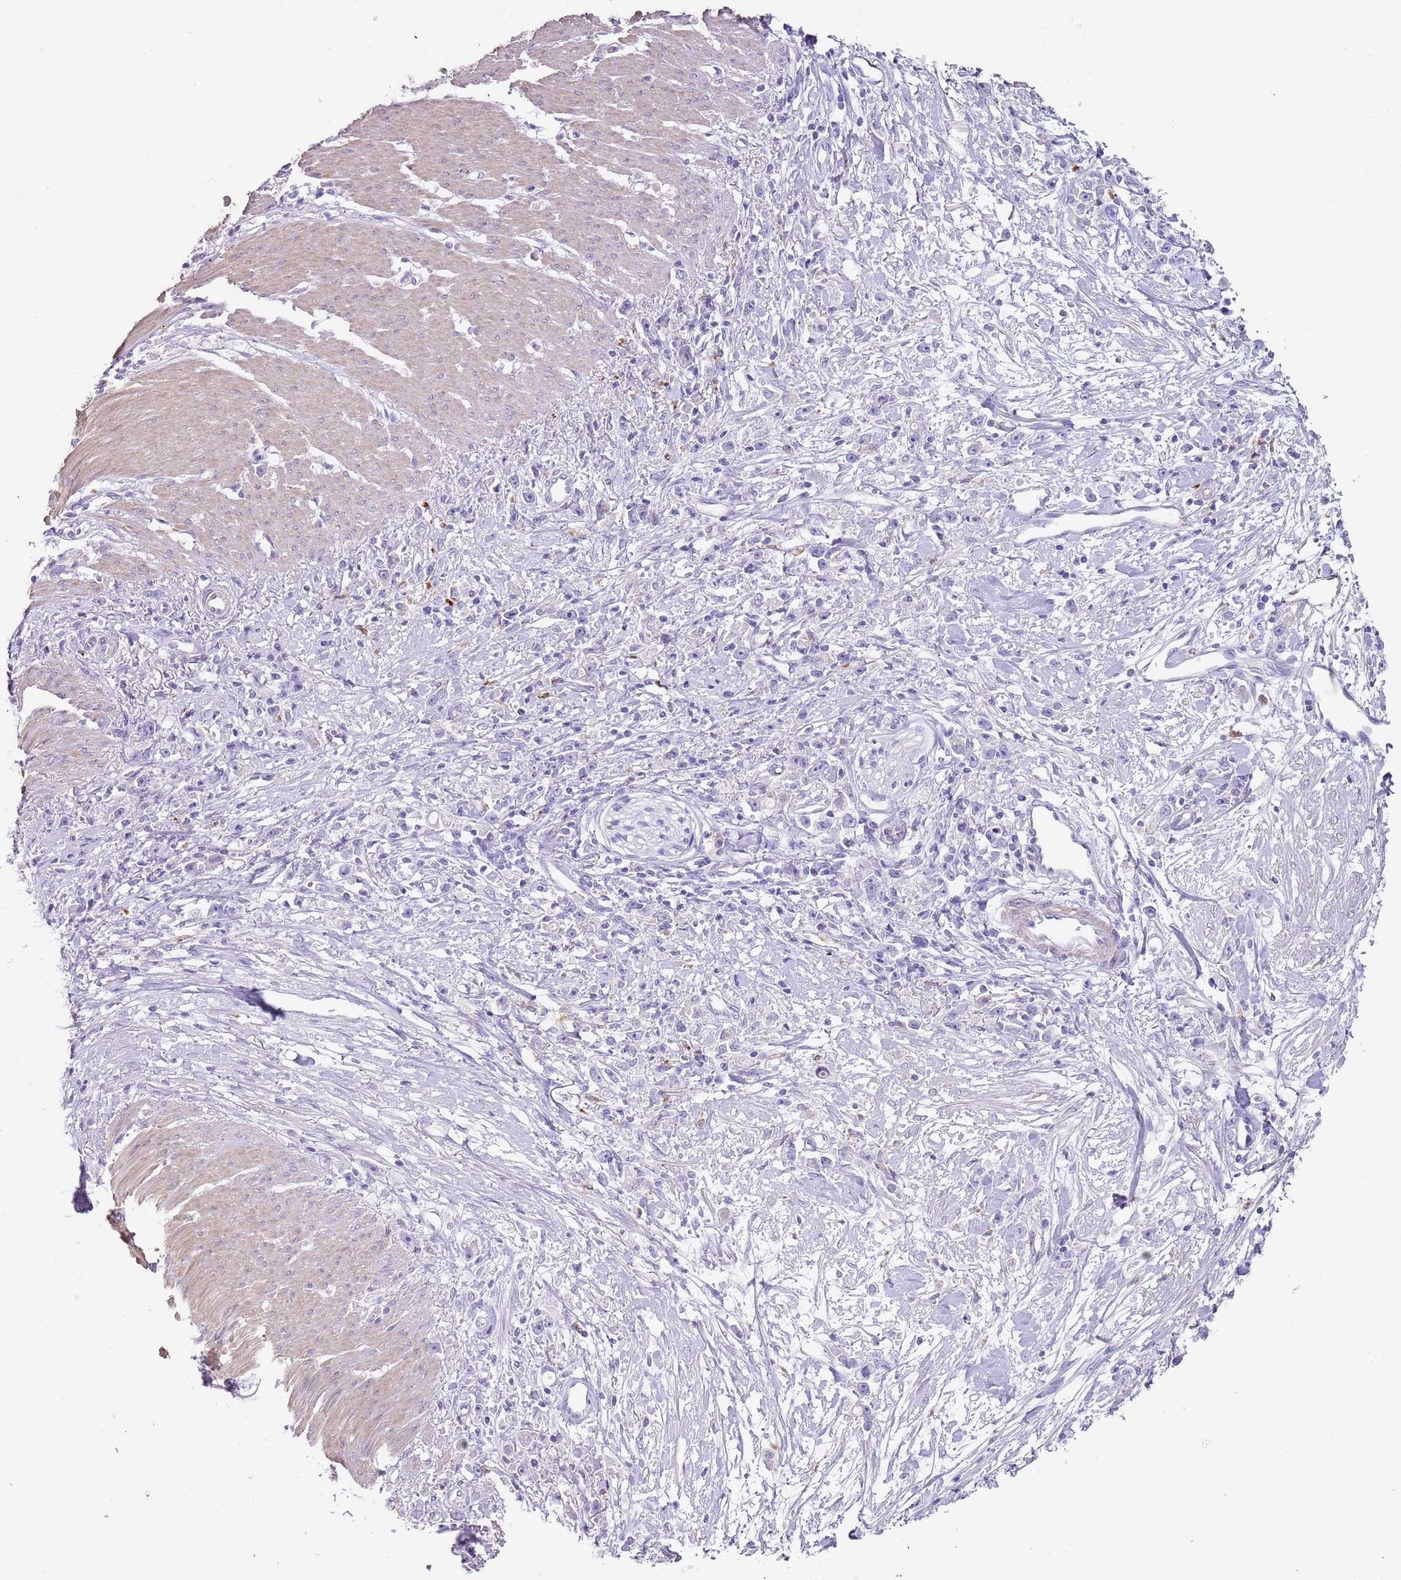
{"staining": {"intensity": "negative", "quantity": "none", "location": "none"}, "tissue": "stomach cancer", "cell_type": "Tumor cells", "image_type": "cancer", "snomed": [{"axis": "morphology", "description": "Adenocarcinoma, NOS"}, {"axis": "topography", "description": "Stomach"}], "caption": "This is an immunohistochemistry photomicrograph of human stomach cancer. There is no expression in tumor cells.", "gene": "LRRN3", "patient": {"sex": "female", "age": 59}}